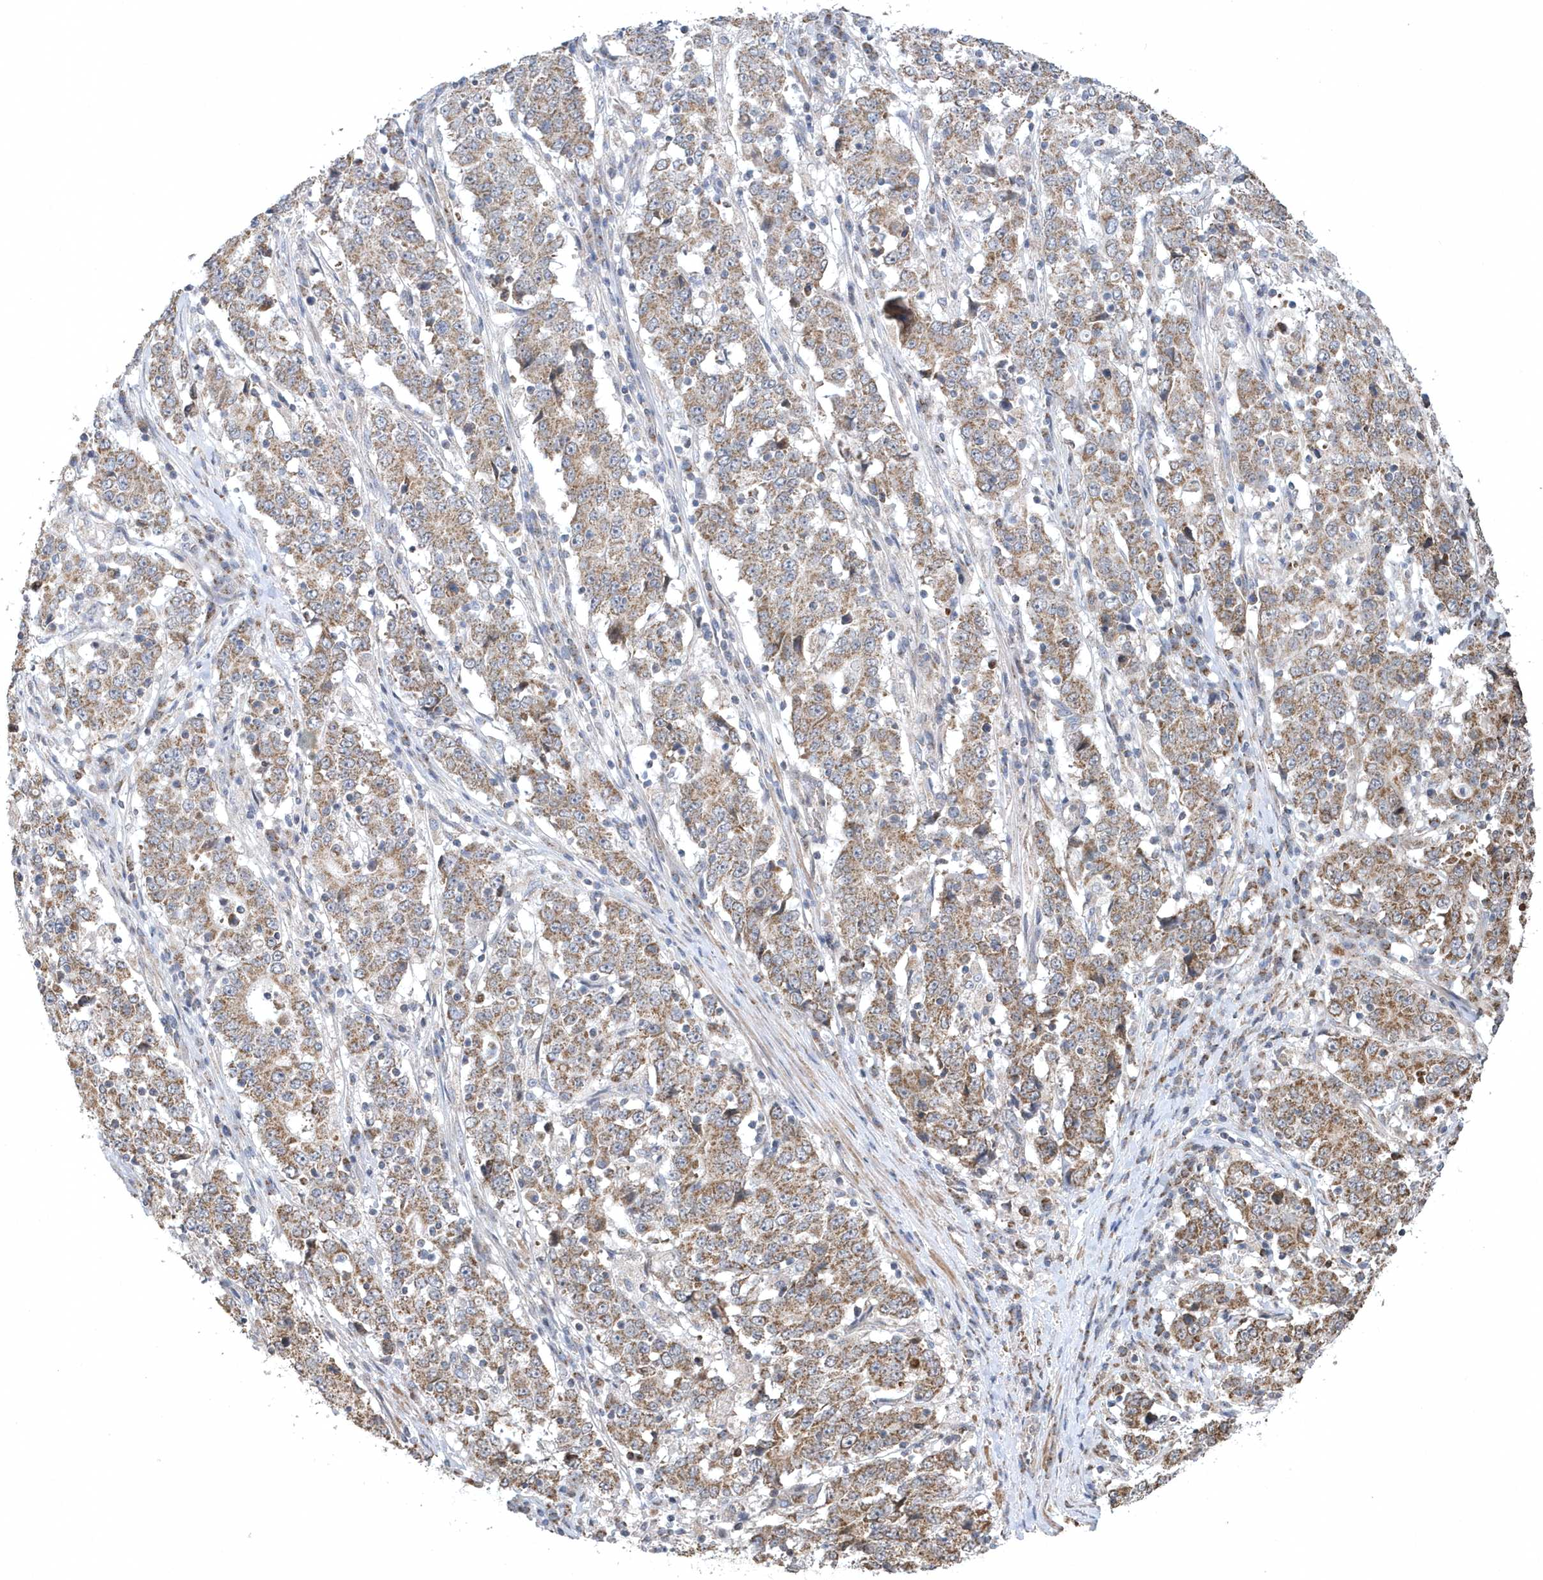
{"staining": {"intensity": "moderate", "quantity": ">75%", "location": "cytoplasmic/membranous"}, "tissue": "stomach cancer", "cell_type": "Tumor cells", "image_type": "cancer", "snomed": [{"axis": "morphology", "description": "Adenocarcinoma, NOS"}, {"axis": "topography", "description": "Stomach"}], "caption": "Immunohistochemistry (IHC) image of neoplastic tissue: human stomach cancer stained using immunohistochemistry (IHC) shows medium levels of moderate protein expression localized specifically in the cytoplasmic/membranous of tumor cells, appearing as a cytoplasmic/membranous brown color.", "gene": "SLX9", "patient": {"sex": "male", "age": 59}}